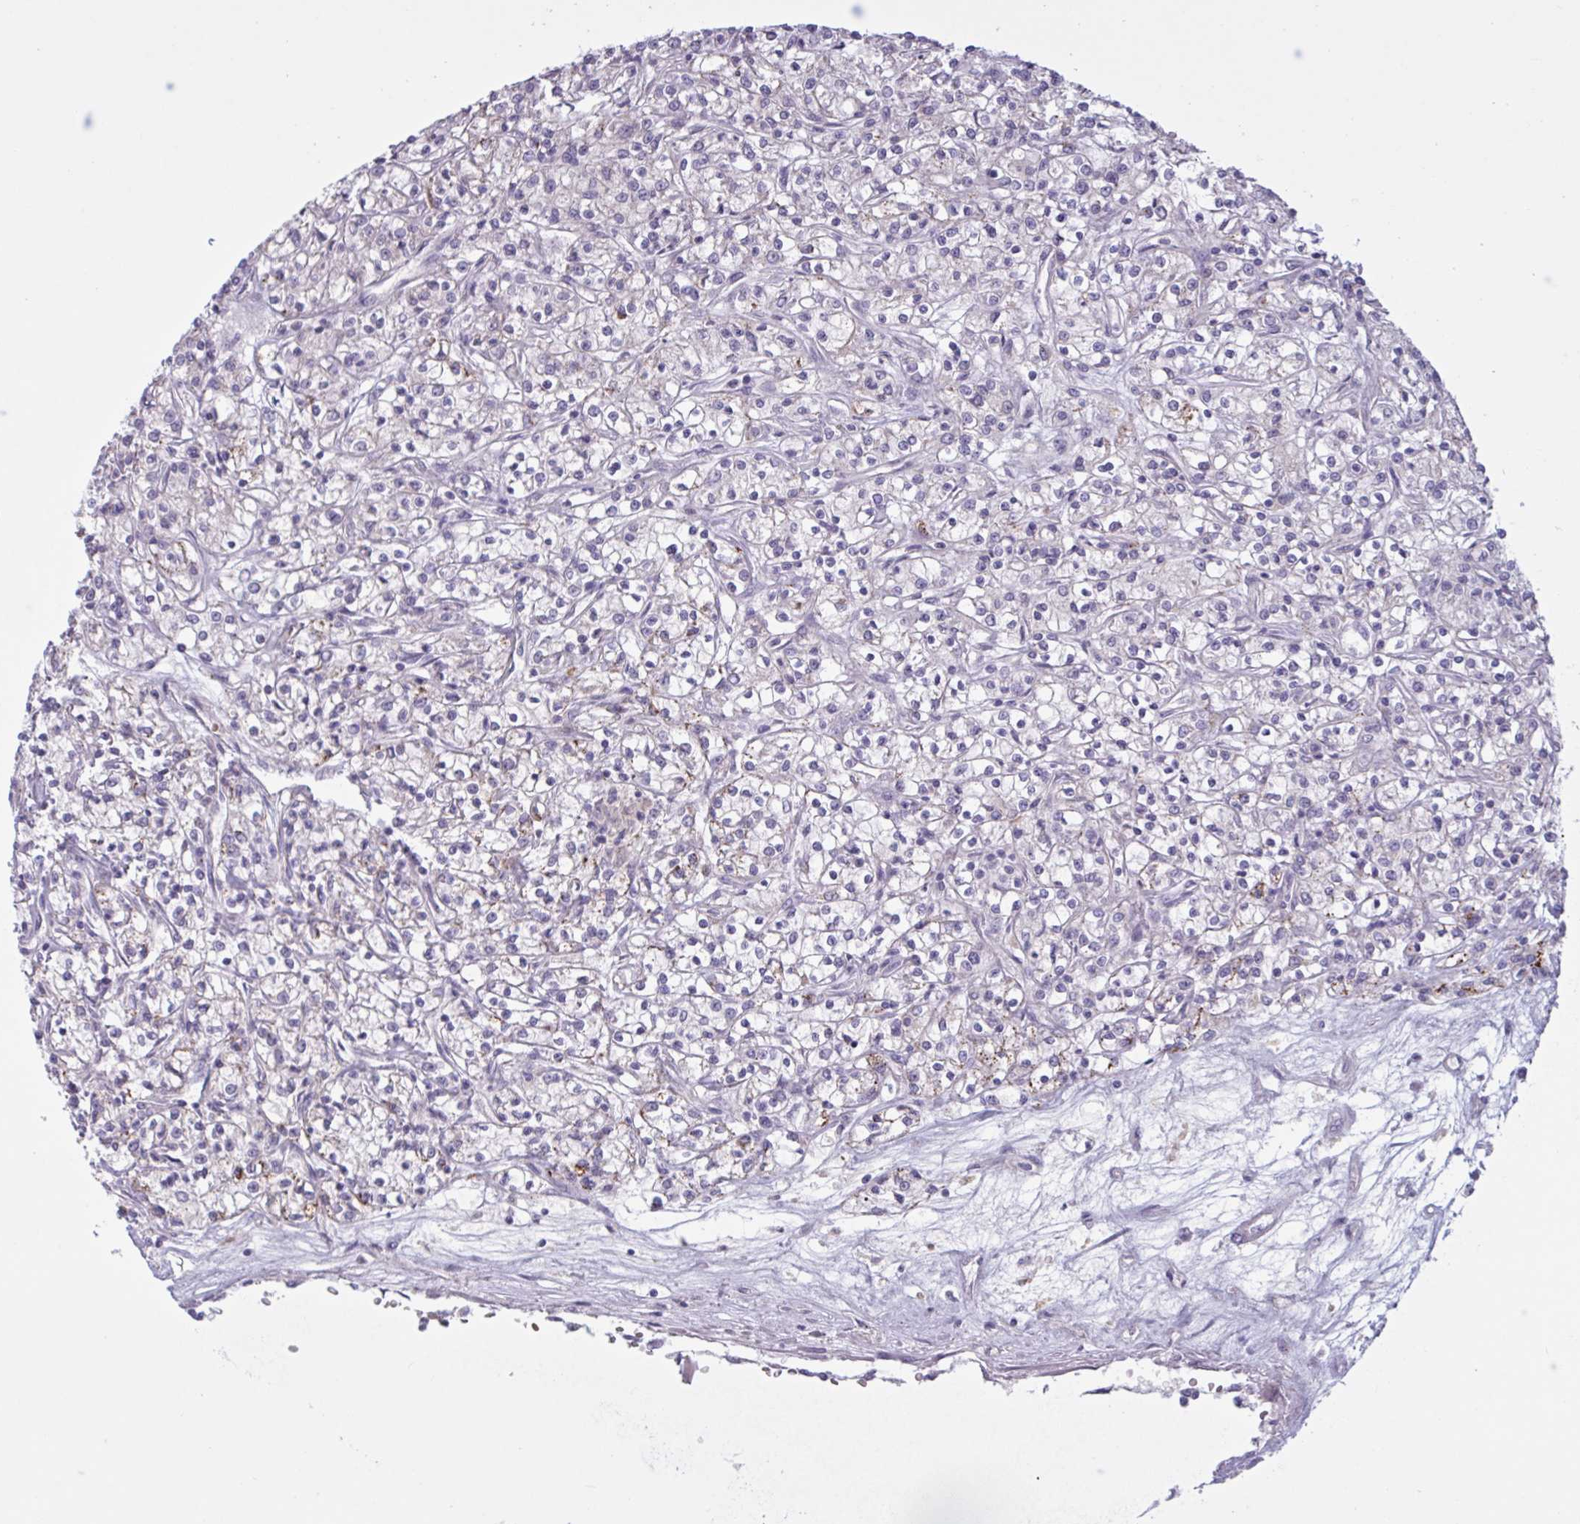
{"staining": {"intensity": "weak", "quantity": "<25%", "location": "cytoplasmic/membranous"}, "tissue": "renal cancer", "cell_type": "Tumor cells", "image_type": "cancer", "snomed": [{"axis": "morphology", "description": "Adenocarcinoma, NOS"}, {"axis": "topography", "description": "Kidney"}], "caption": "Immunohistochemical staining of renal cancer (adenocarcinoma) exhibits no significant positivity in tumor cells.", "gene": "RFPL4B", "patient": {"sex": "female", "age": 59}}